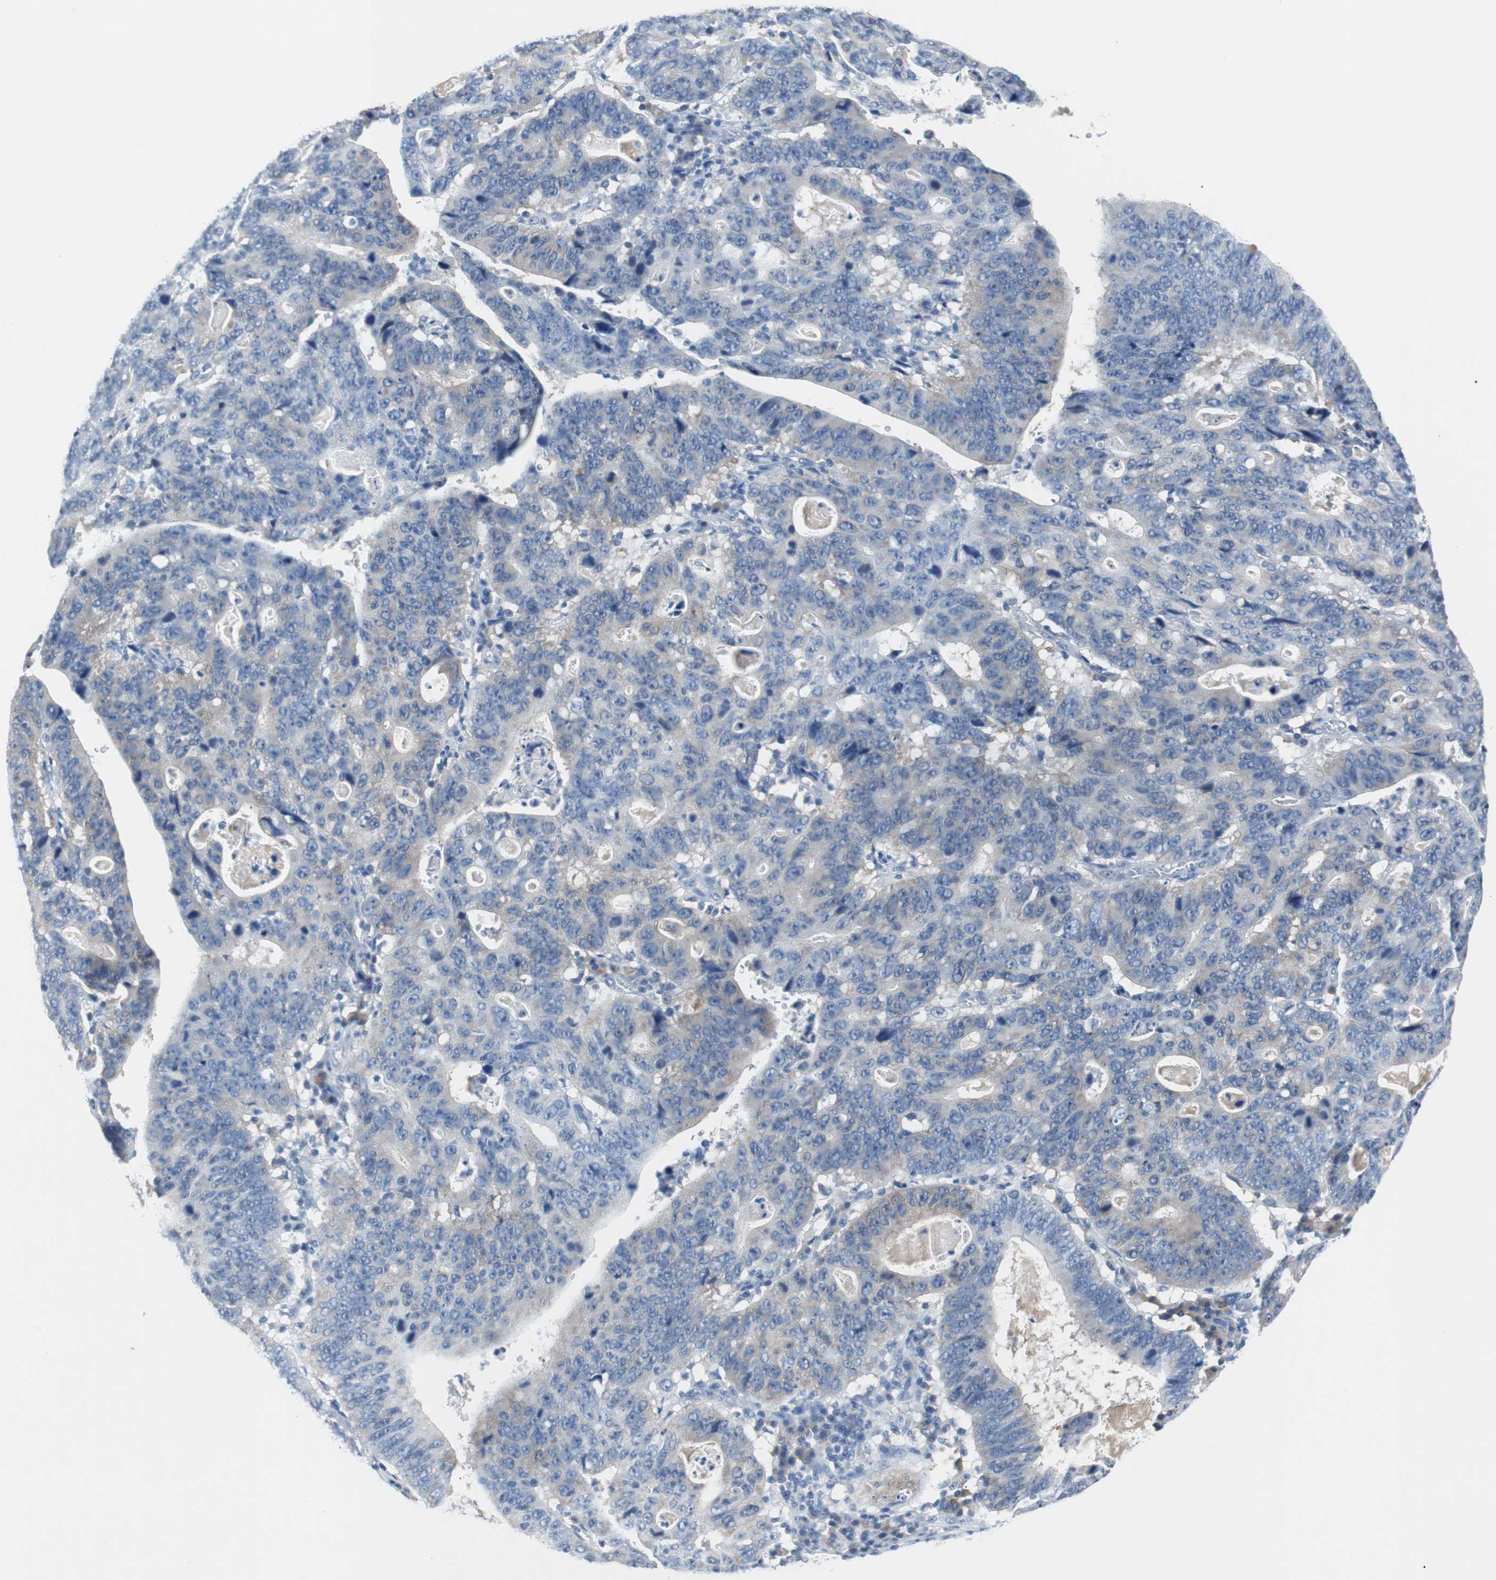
{"staining": {"intensity": "weak", "quantity": "<25%", "location": "cytoplasmic/membranous"}, "tissue": "stomach cancer", "cell_type": "Tumor cells", "image_type": "cancer", "snomed": [{"axis": "morphology", "description": "Adenocarcinoma, NOS"}, {"axis": "topography", "description": "Stomach"}], "caption": "A high-resolution photomicrograph shows immunohistochemistry staining of stomach cancer (adenocarcinoma), which shows no significant positivity in tumor cells.", "gene": "EEF2K", "patient": {"sex": "male", "age": 59}}